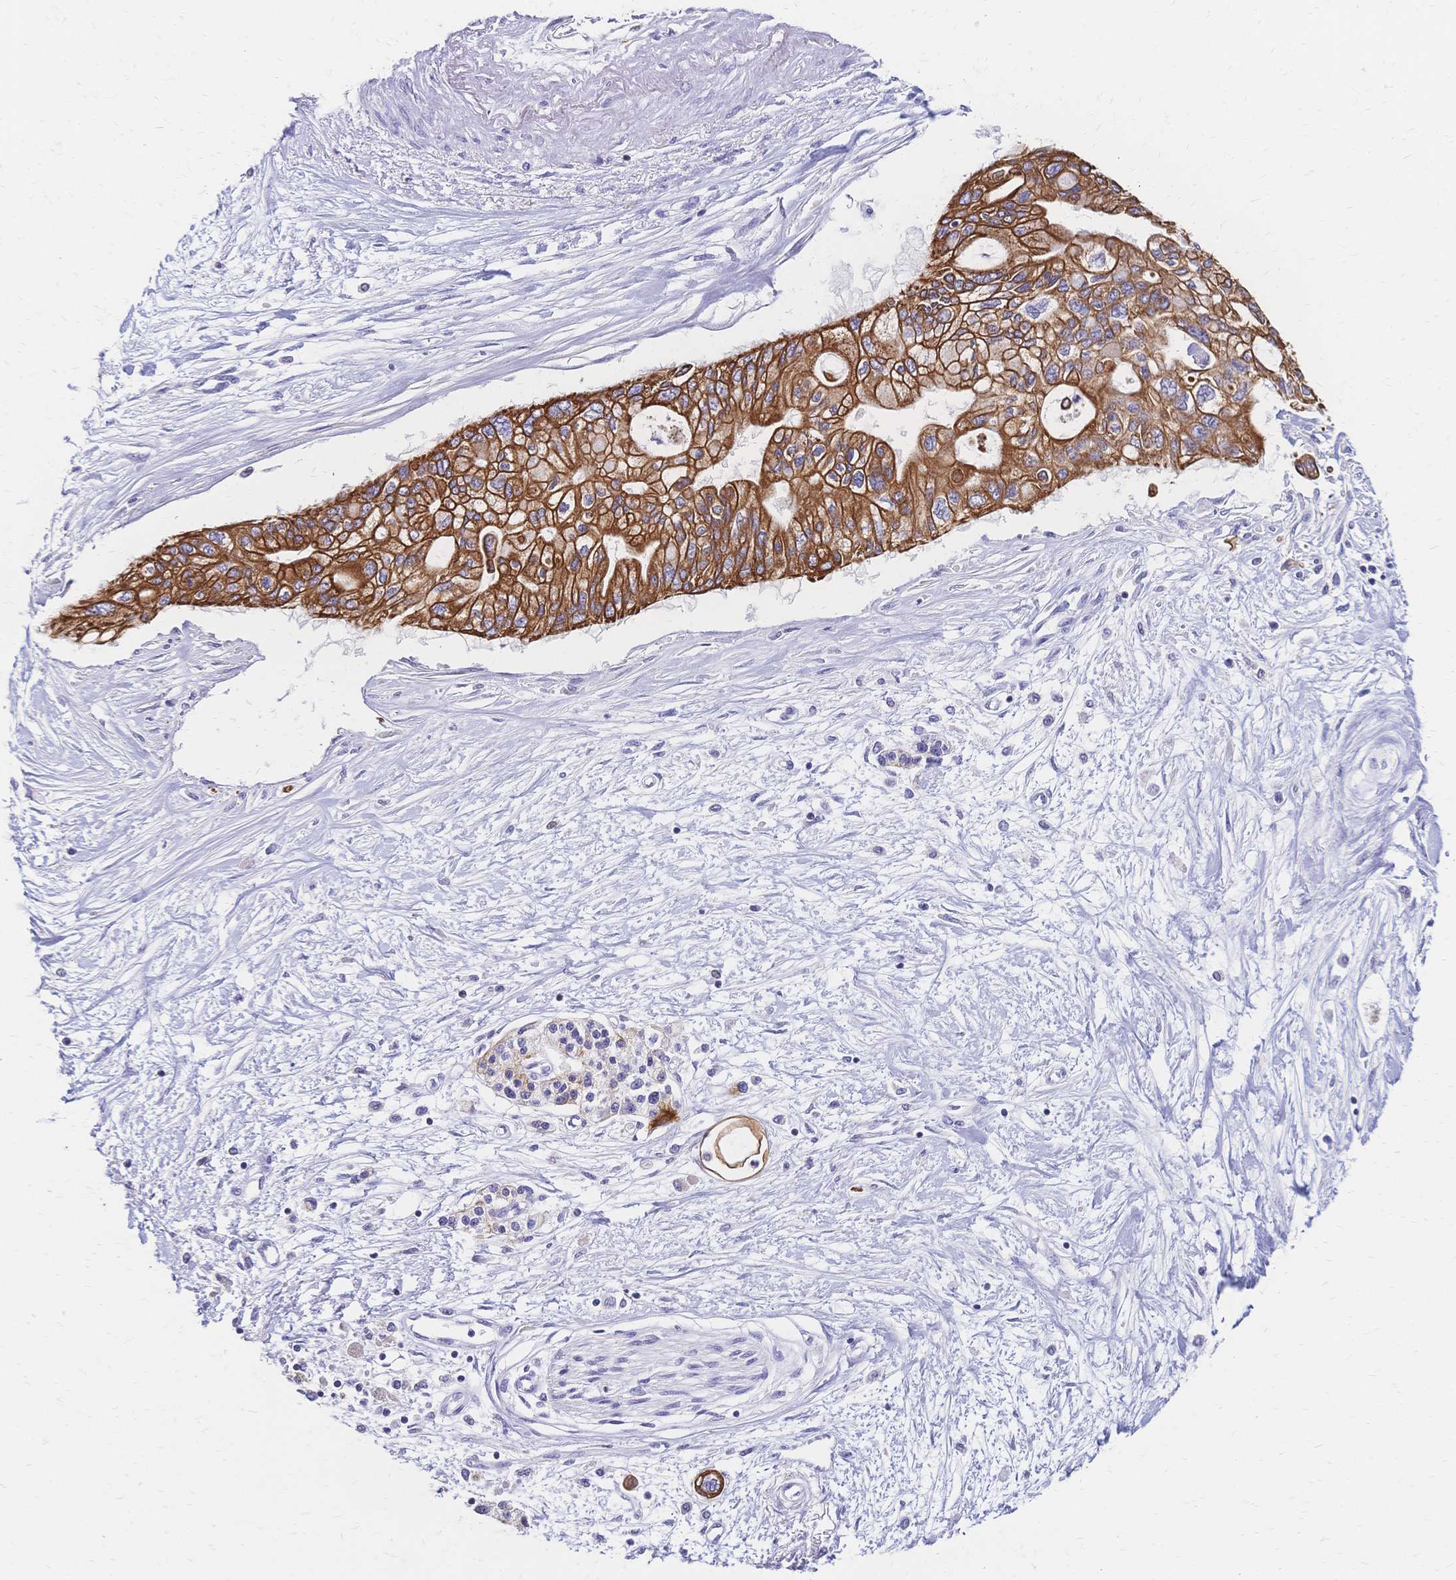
{"staining": {"intensity": "strong", "quantity": ">75%", "location": "cytoplasmic/membranous"}, "tissue": "pancreatic cancer", "cell_type": "Tumor cells", "image_type": "cancer", "snomed": [{"axis": "morphology", "description": "Adenocarcinoma, NOS"}, {"axis": "topography", "description": "Pancreas"}], "caption": "IHC photomicrograph of pancreatic adenocarcinoma stained for a protein (brown), which demonstrates high levels of strong cytoplasmic/membranous expression in approximately >75% of tumor cells.", "gene": "DTNB", "patient": {"sex": "female", "age": 77}}